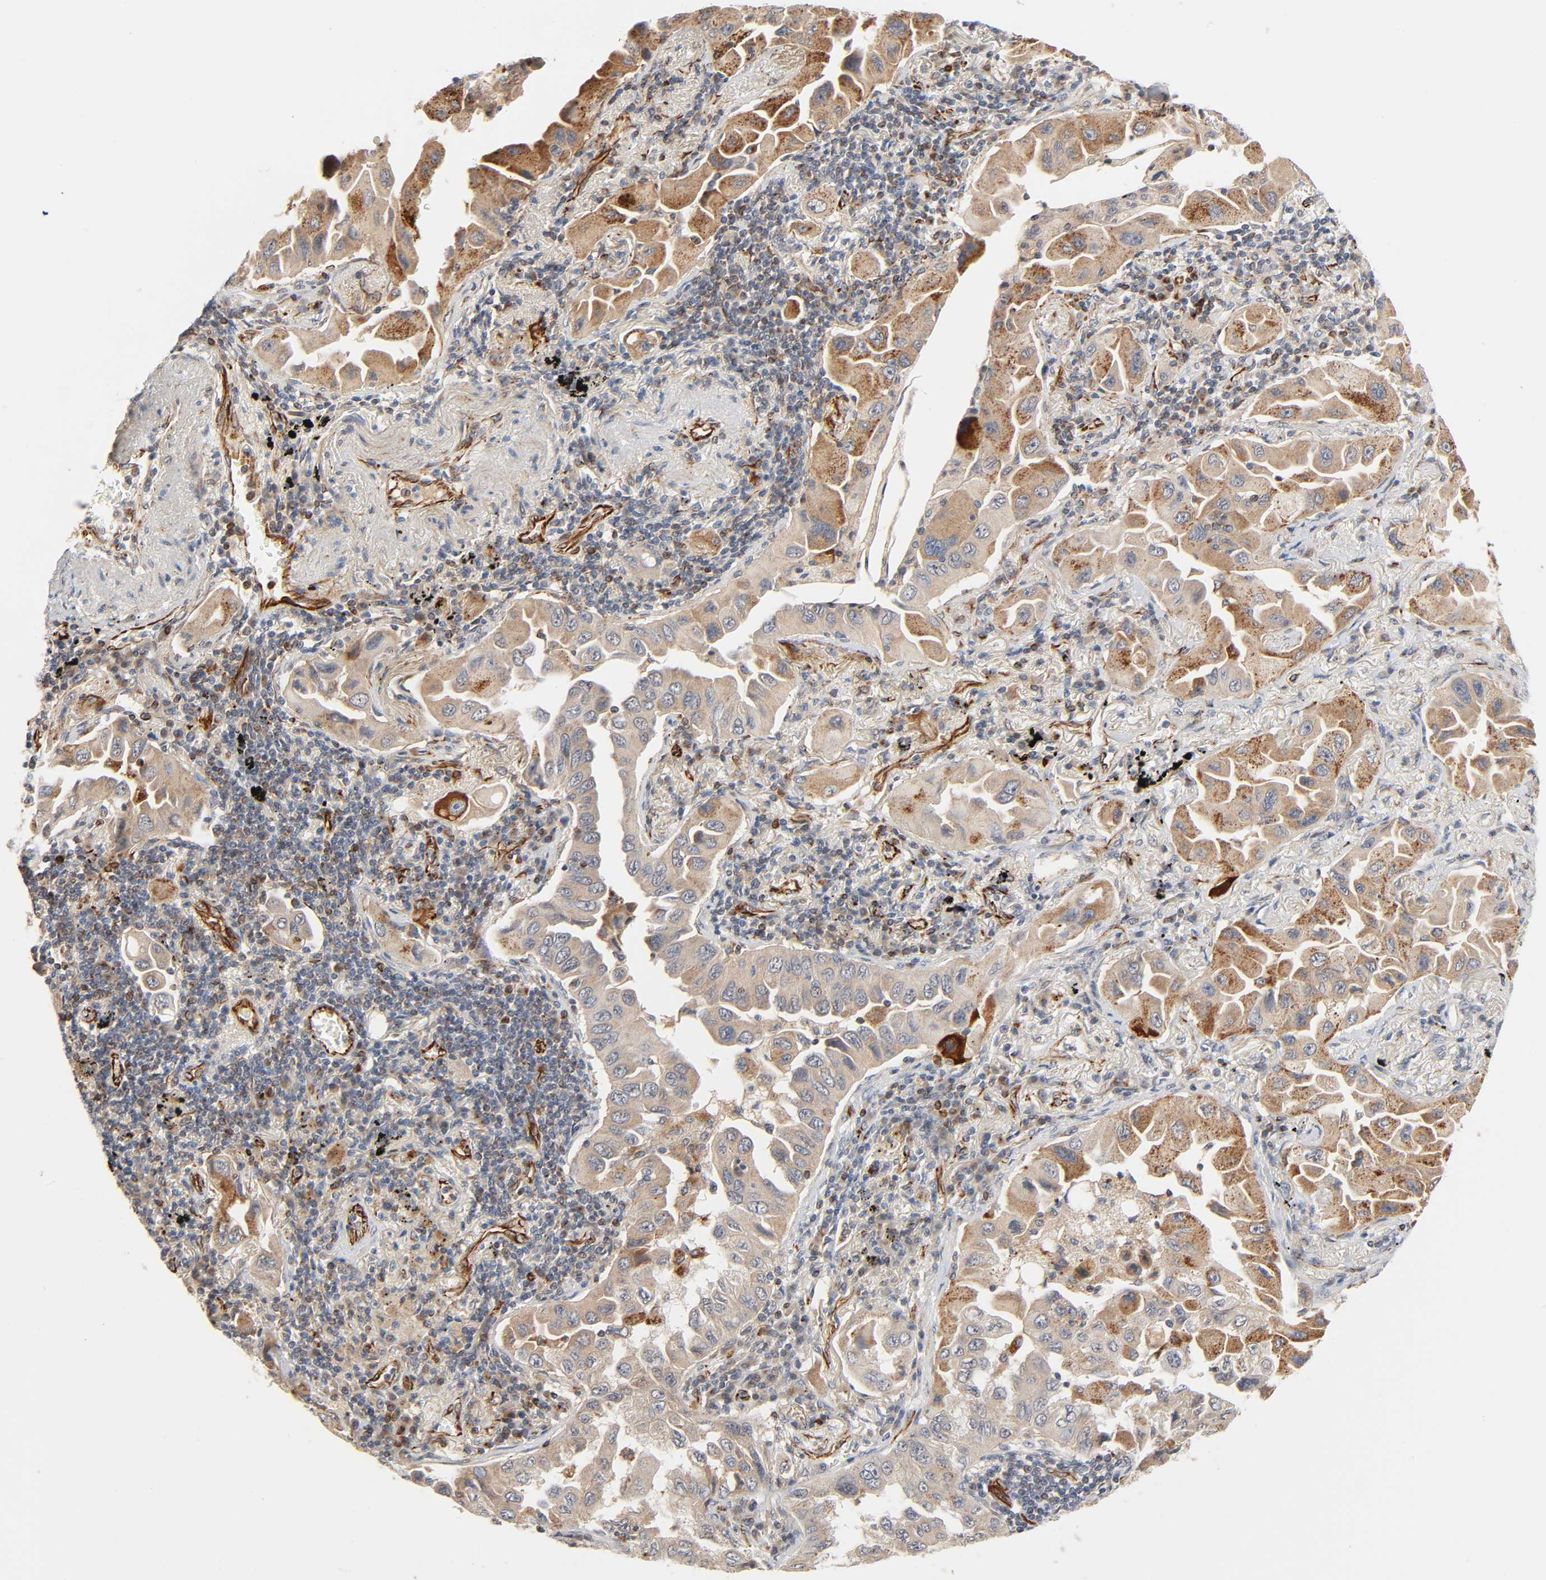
{"staining": {"intensity": "moderate", "quantity": ">75%", "location": "cytoplasmic/membranous"}, "tissue": "lung cancer", "cell_type": "Tumor cells", "image_type": "cancer", "snomed": [{"axis": "morphology", "description": "Adenocarcinoma, NOS"}, {"axis": "topography", "description": "Lung"}], "caption": "Lung cancer (adenocarcinoma) stained with a protein marker exhibits moderate staining in tumor cells.", "gene": "REEP6", "patient": {"sex": "female", "age": 65}}